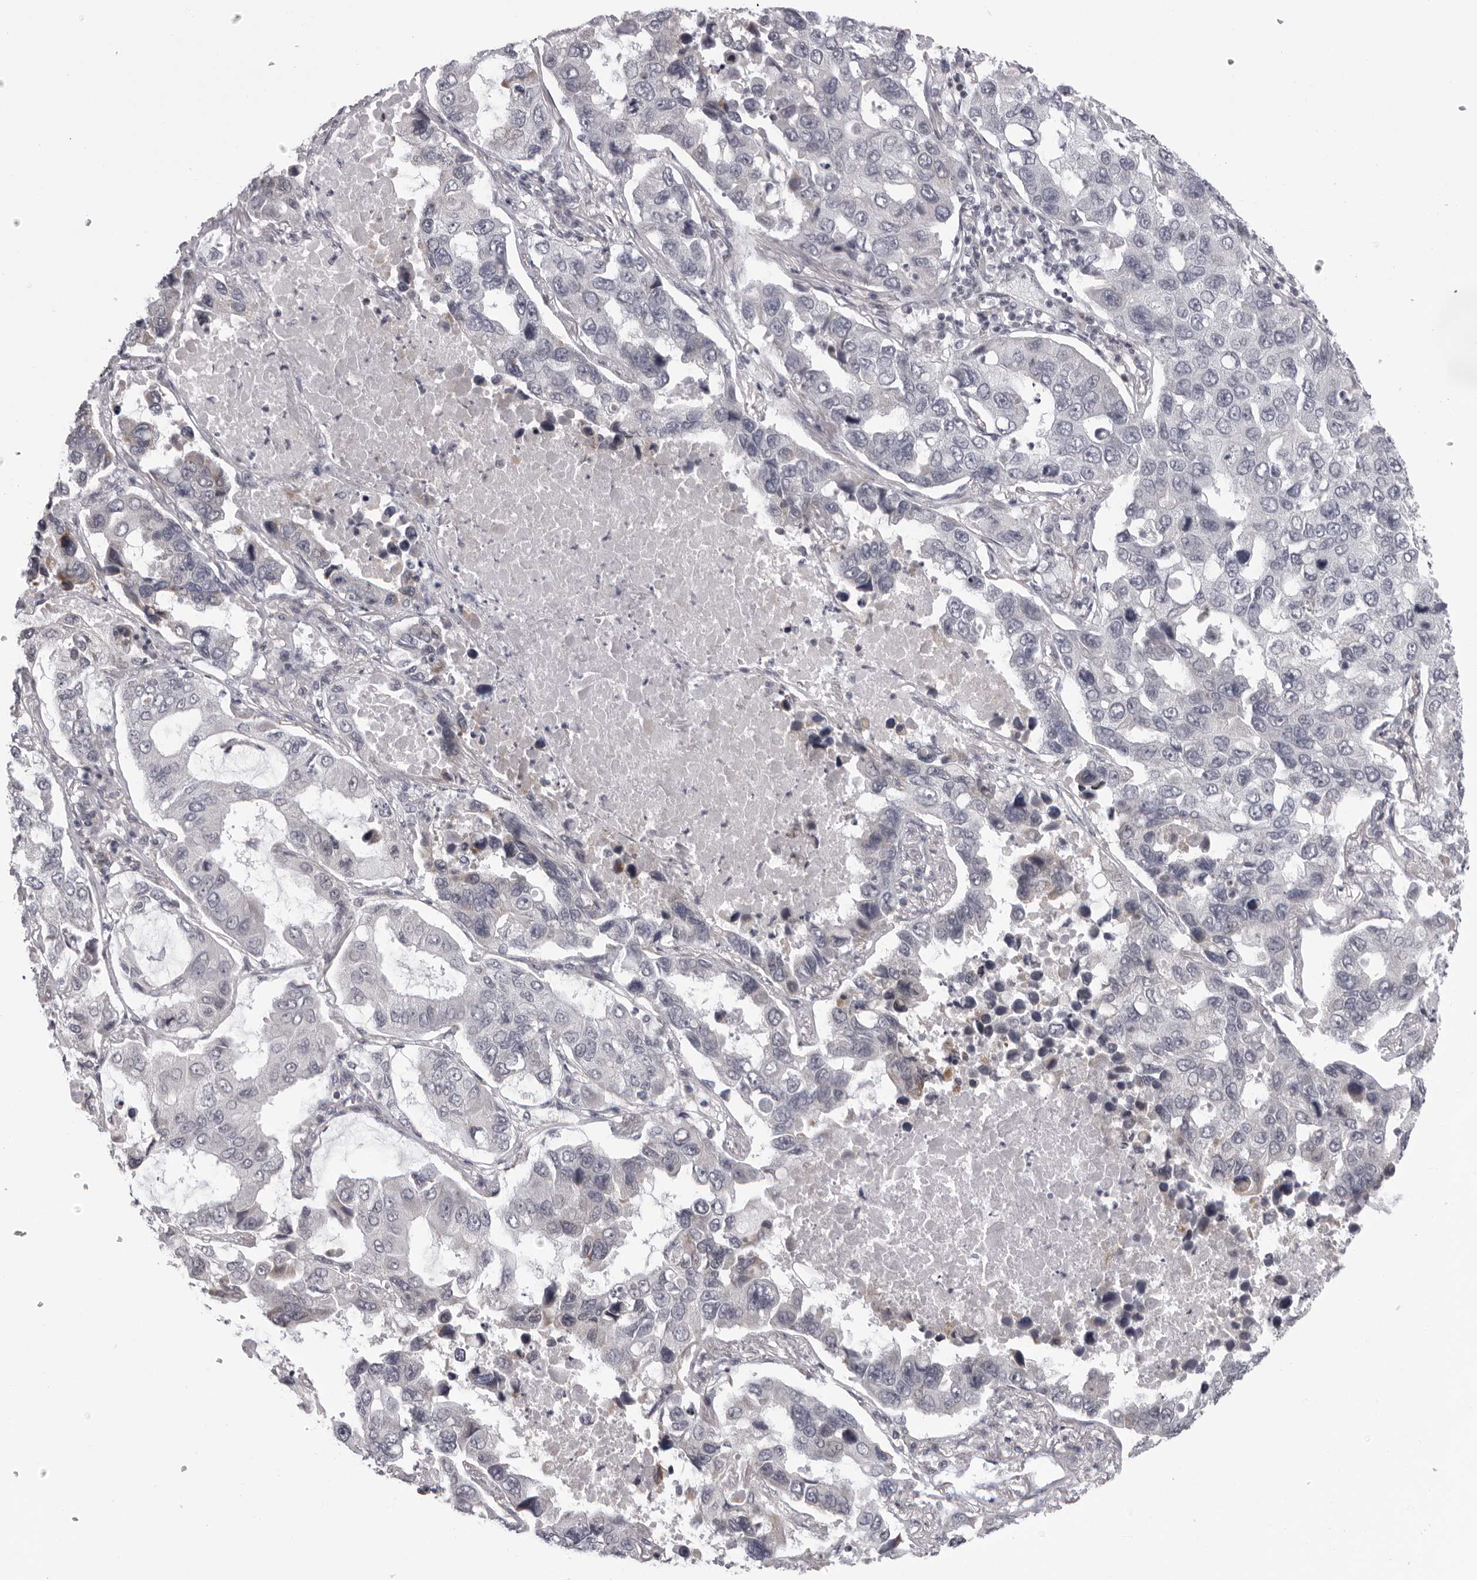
{"staining": {"intensity": "negative", "quantity": "none", "location": "none"}, "tissue": "lung cancer", "cell_type": "Tumor cells", "image_type": "cancer", "snomed": [{"axis": "morphology", "description": "Adenocarcinoma, NOS"}, {"axis": "topography", "description": "Lung"}], "caption": "IHC of human adenocarcinoma (lung) exhibits no expression in tumor cells.", "gene": "MAPK12", "patient": {"sex": "male", "age": 64}}